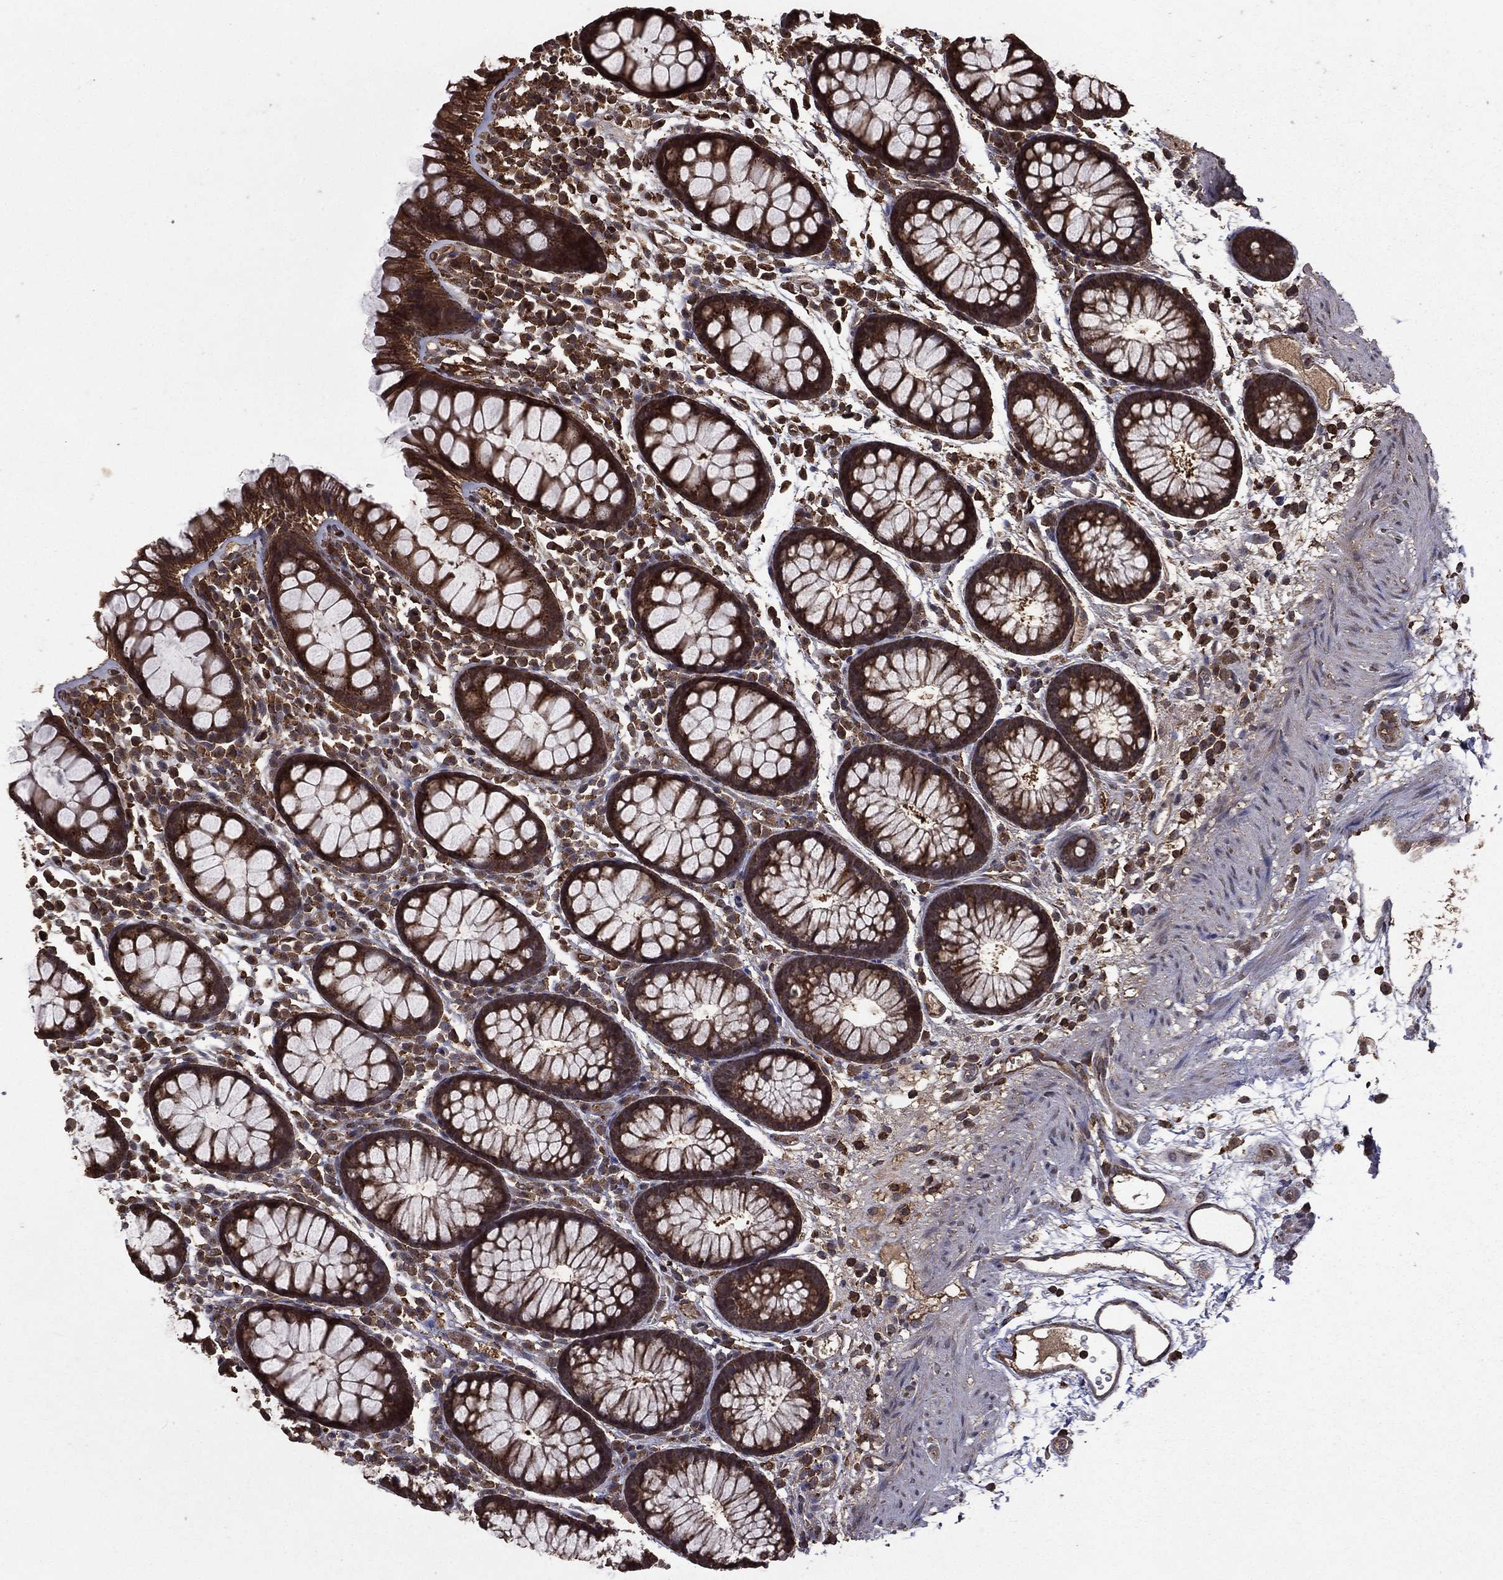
{"staining": {"intensity": "weak", "quantity": "25%-75%", "location": "cytoplasmic/membranous"}, "tissue": "colon", "cell_type": "Endothelial cells", "image_type": "normal", "snomed": [{"axis": "morphology", "description": "Normal tissue, NOS"}, {"axis": "topography", "description": "Colon"}], "caption": "Immunohistochemistry (IHC) staining of unremarkable colon, which exhibits low levels of weak cytoplasmic/membranous positivity in about 25%-75% of endothelial cells indicating weak cytoplasmic/membranous protein positivity. The staining was performed using DAB (3,3'-diaminobenzidine) (brown) for protein detection and nuclei were counterstained in hematoxylin (blue).", "gene": "BIRC6", "patient": {"sex": "male", "age": 76}}